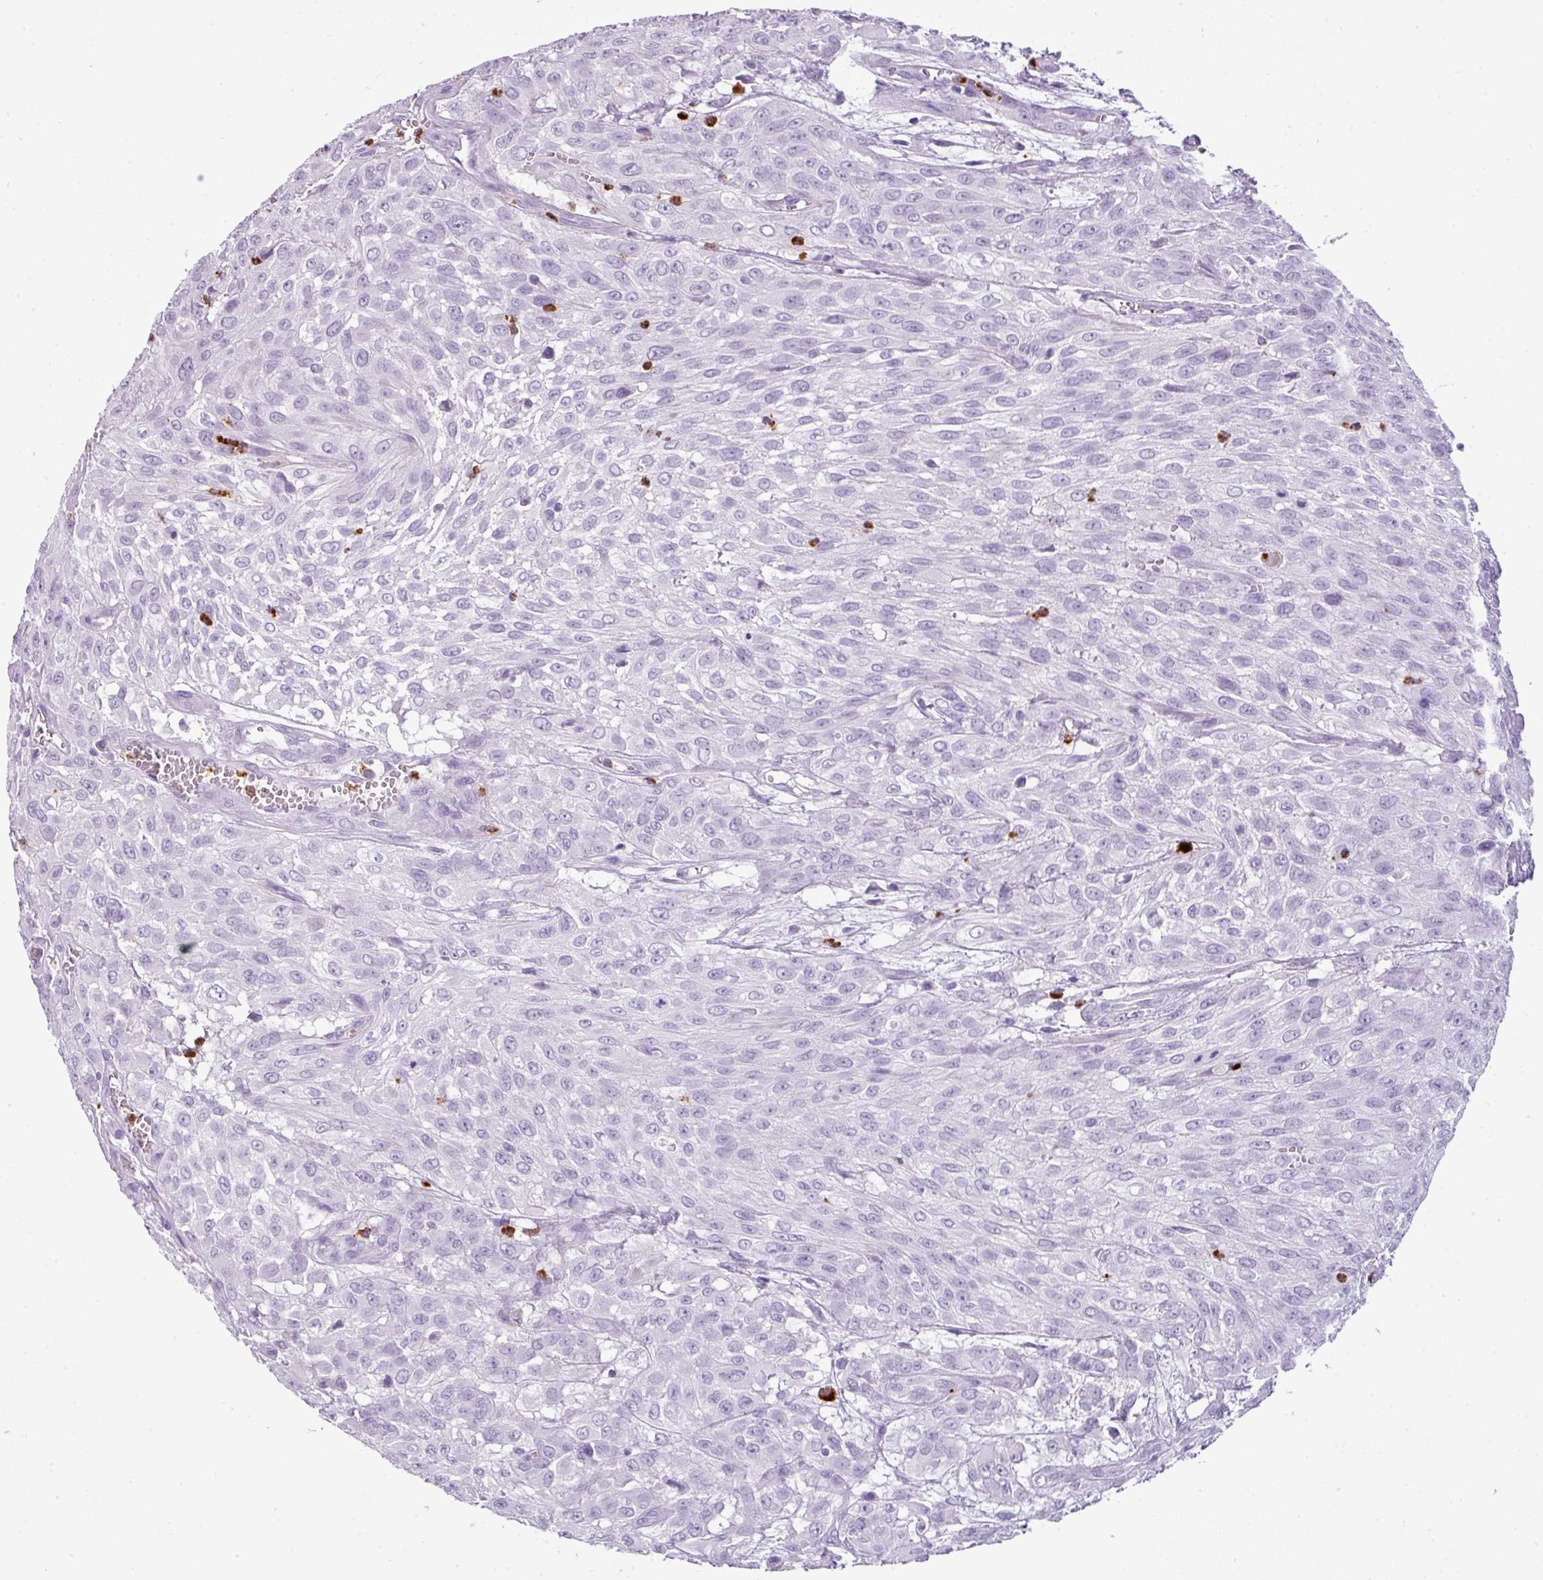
{"staining": {"intensity": "negative", "quantity": "none", "location": "none"}, "tissue": "urothelial cancer", "cell_type": "Tumor cells", "image_type": "cancer", "snomed": [{"axis": "morphology", "description": "Urothelial carcinoma, High grade"}, {"axis": "topography", "description": "Urinary bladder"}], "caption": "High power microscopy photomicrograph of an IHC photomicrograph of high-grade urothelial carcinoma, revealing no significant staining in tumor cells. (DAB immunohistochemistry visualized using brightfield microscopy, high magnification).", "gene": "CTSG", "patient": {"sex": "male", "age": 57}}